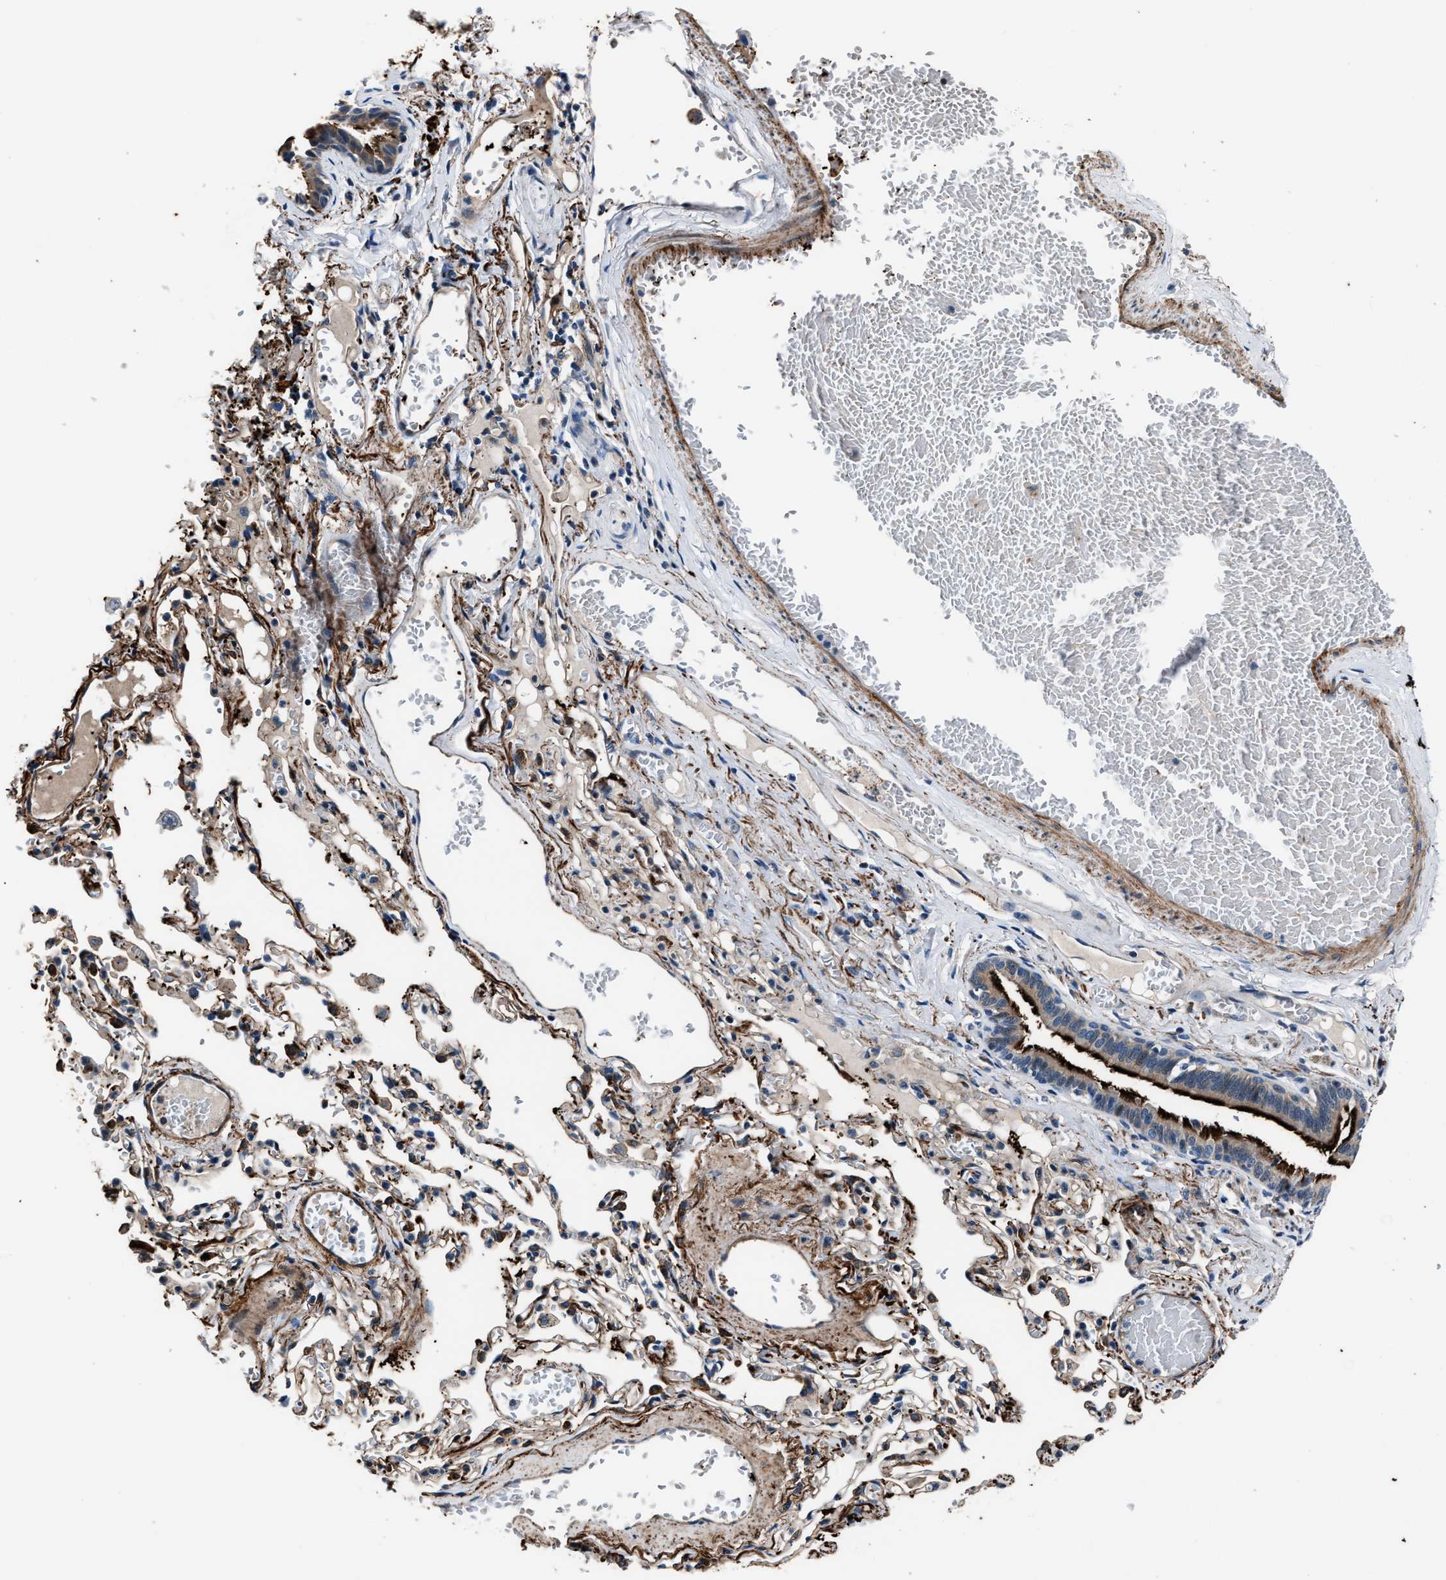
{"staining": {"intensity": "strong", "quantity": ">75%", "location": "cytoplasmic/membranous"}, "tissue": "bronchus", "cell_type": "Respiratory epithelial cells", "image_type": "normal", "snomed": [{"axis": "morphology", "description": "Normal tissue, NOS"}, {"axis": "morphology", "description": "Inflammation, NOS"}, {"axis": "topography", "description": "Cartilage tissue"}, {"axis": "topography", "description": "Lung"}], "caption": "Bronchus was stained to show a protein in brown. There is high levels of strong cytoplasmic/membranous positivity in approximately >75% of respiratory epithelial cells.", "gene": "MPDZ", "patient": {"sex": "male", "age": 71}}